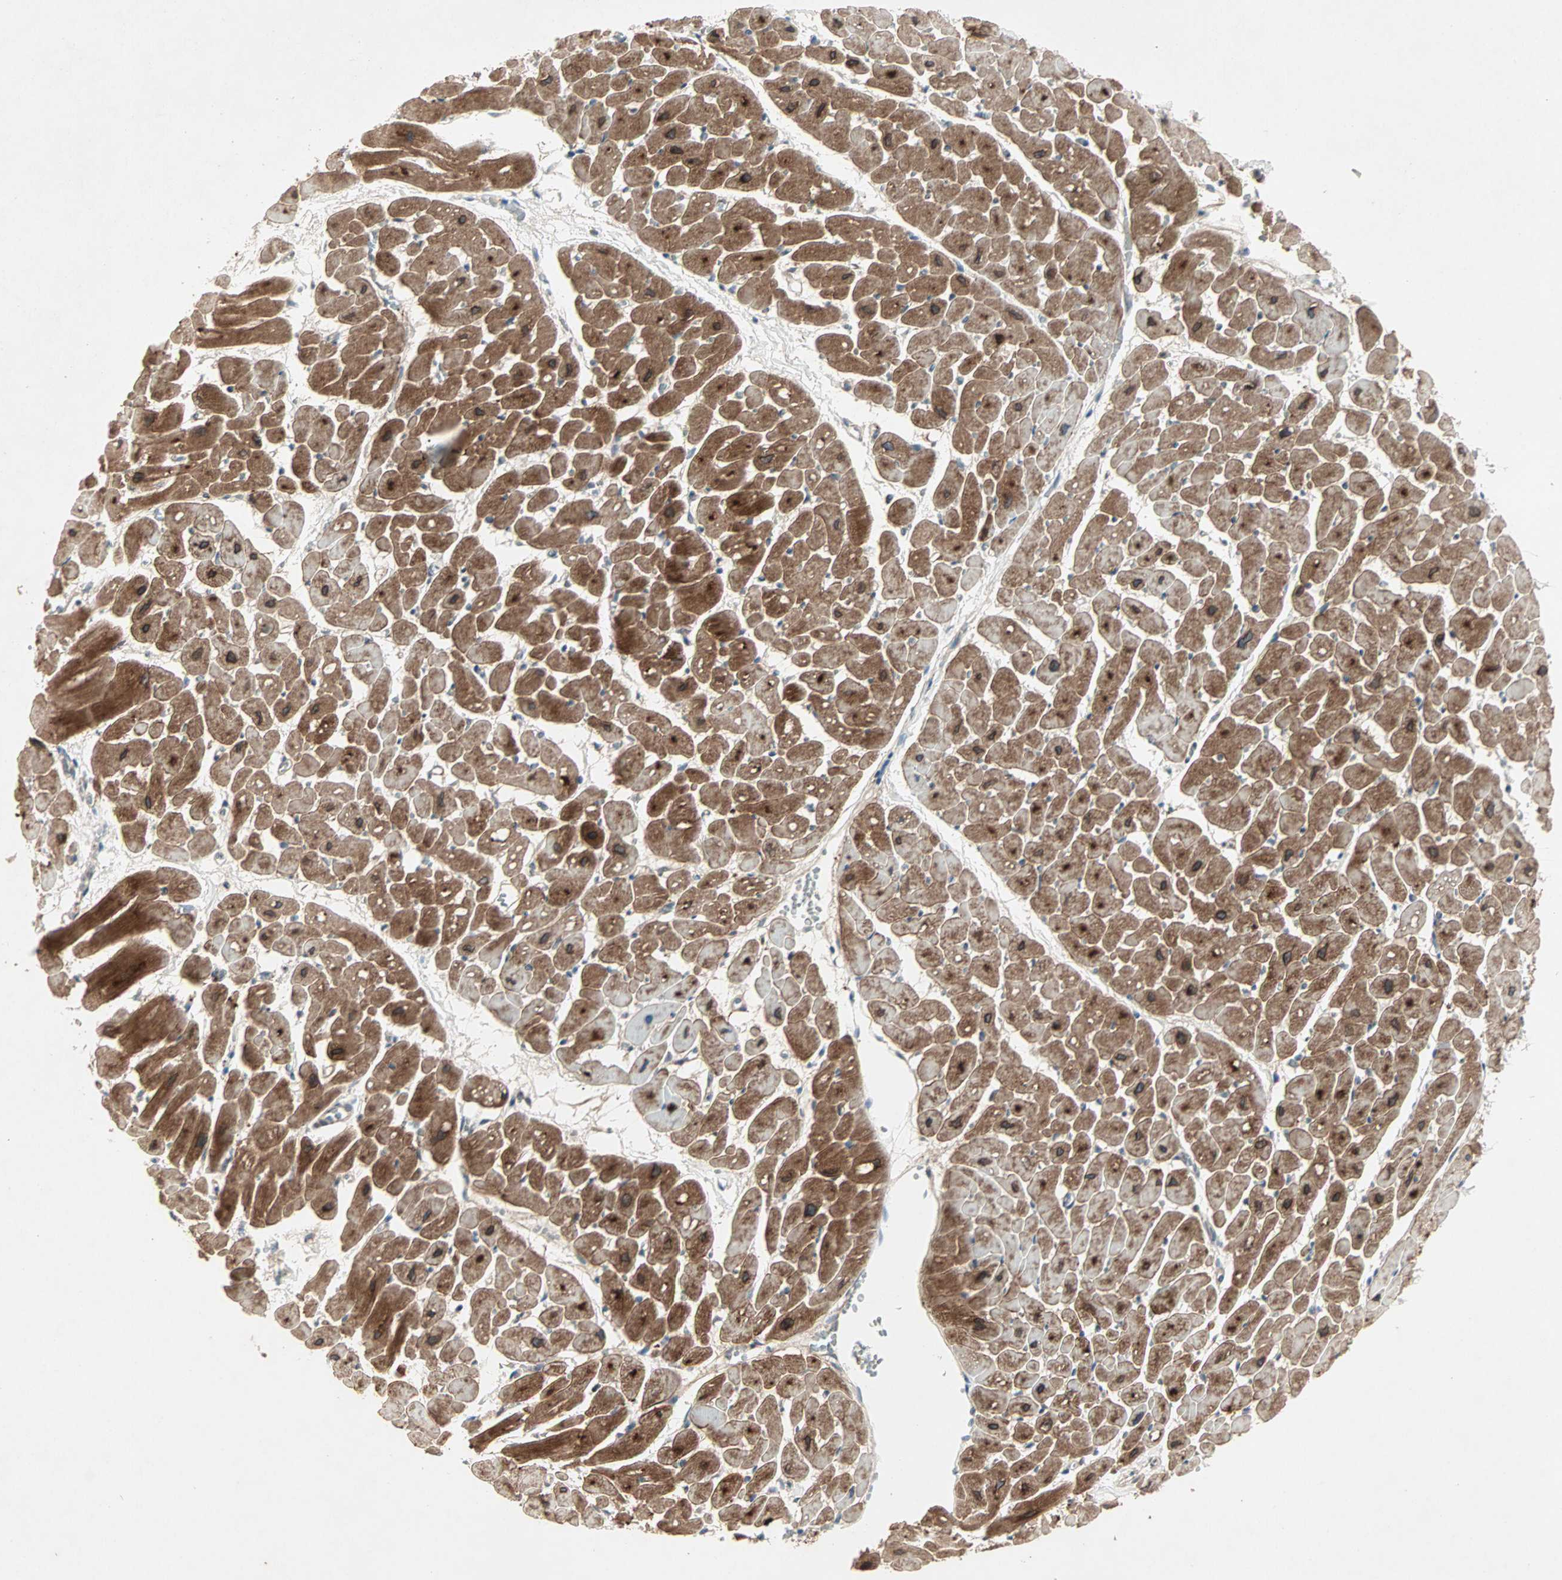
{"staining": {"intensity": "strong", "quantity": ">75%", "location": "cytoplasmic/membranous"}, "tissue": "heart muscle", "cell_type": "Cardiomyocytes", "image_type": "normal", "snomed": [{"axis": "morphology", "description": "Normal tissue, NOS"}, {"axis": "topography", "description": "Heart"}], "caption": "Protein staining reveals strong cytoplasmic/membranous expression in approximately >75% of cardiomyocytes in benign heart muscle.", "gene": "SDSL", "patient": {"sex": "male", "age": 45}}